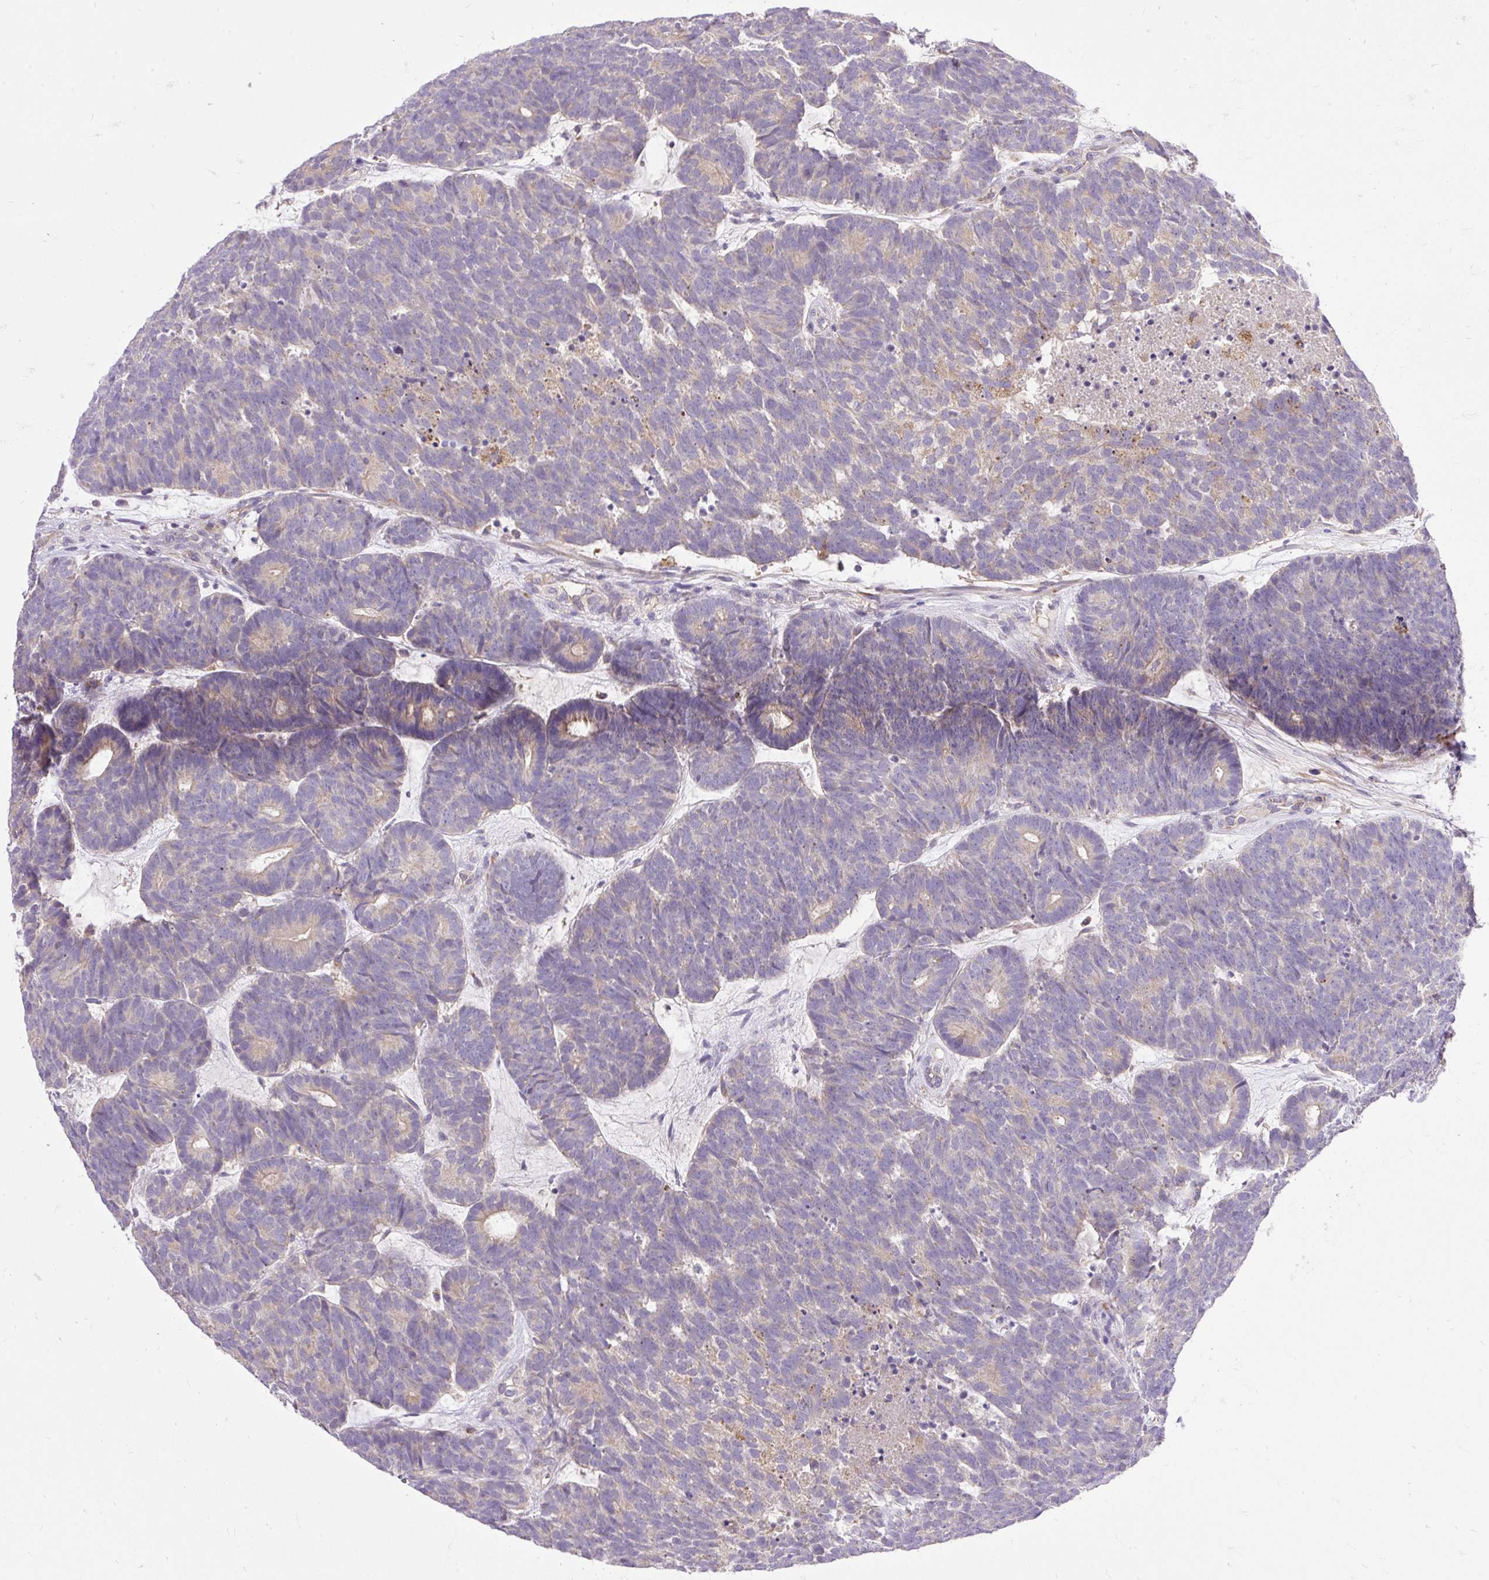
{"staining": {"intensity": "weak", "quantity": "<25%", "location": "cytoplasmic/membranous"}, "tissue": "head and neck cancer", "cell_type": "Tumor cells", "image_type": "cancer", "snomed": [{"axis": "morphology", "description": "Adenocarcinoma, NOS"}, {"axis": "topography", "description": "Head-Neck"}], "caption": "Immunohistochemistry of human adenocarcinoma (head and neck) demonstrates no positivity in tumor cells.", "gene": "HEXB", "patient": {"sex": "female", "age": 81}}